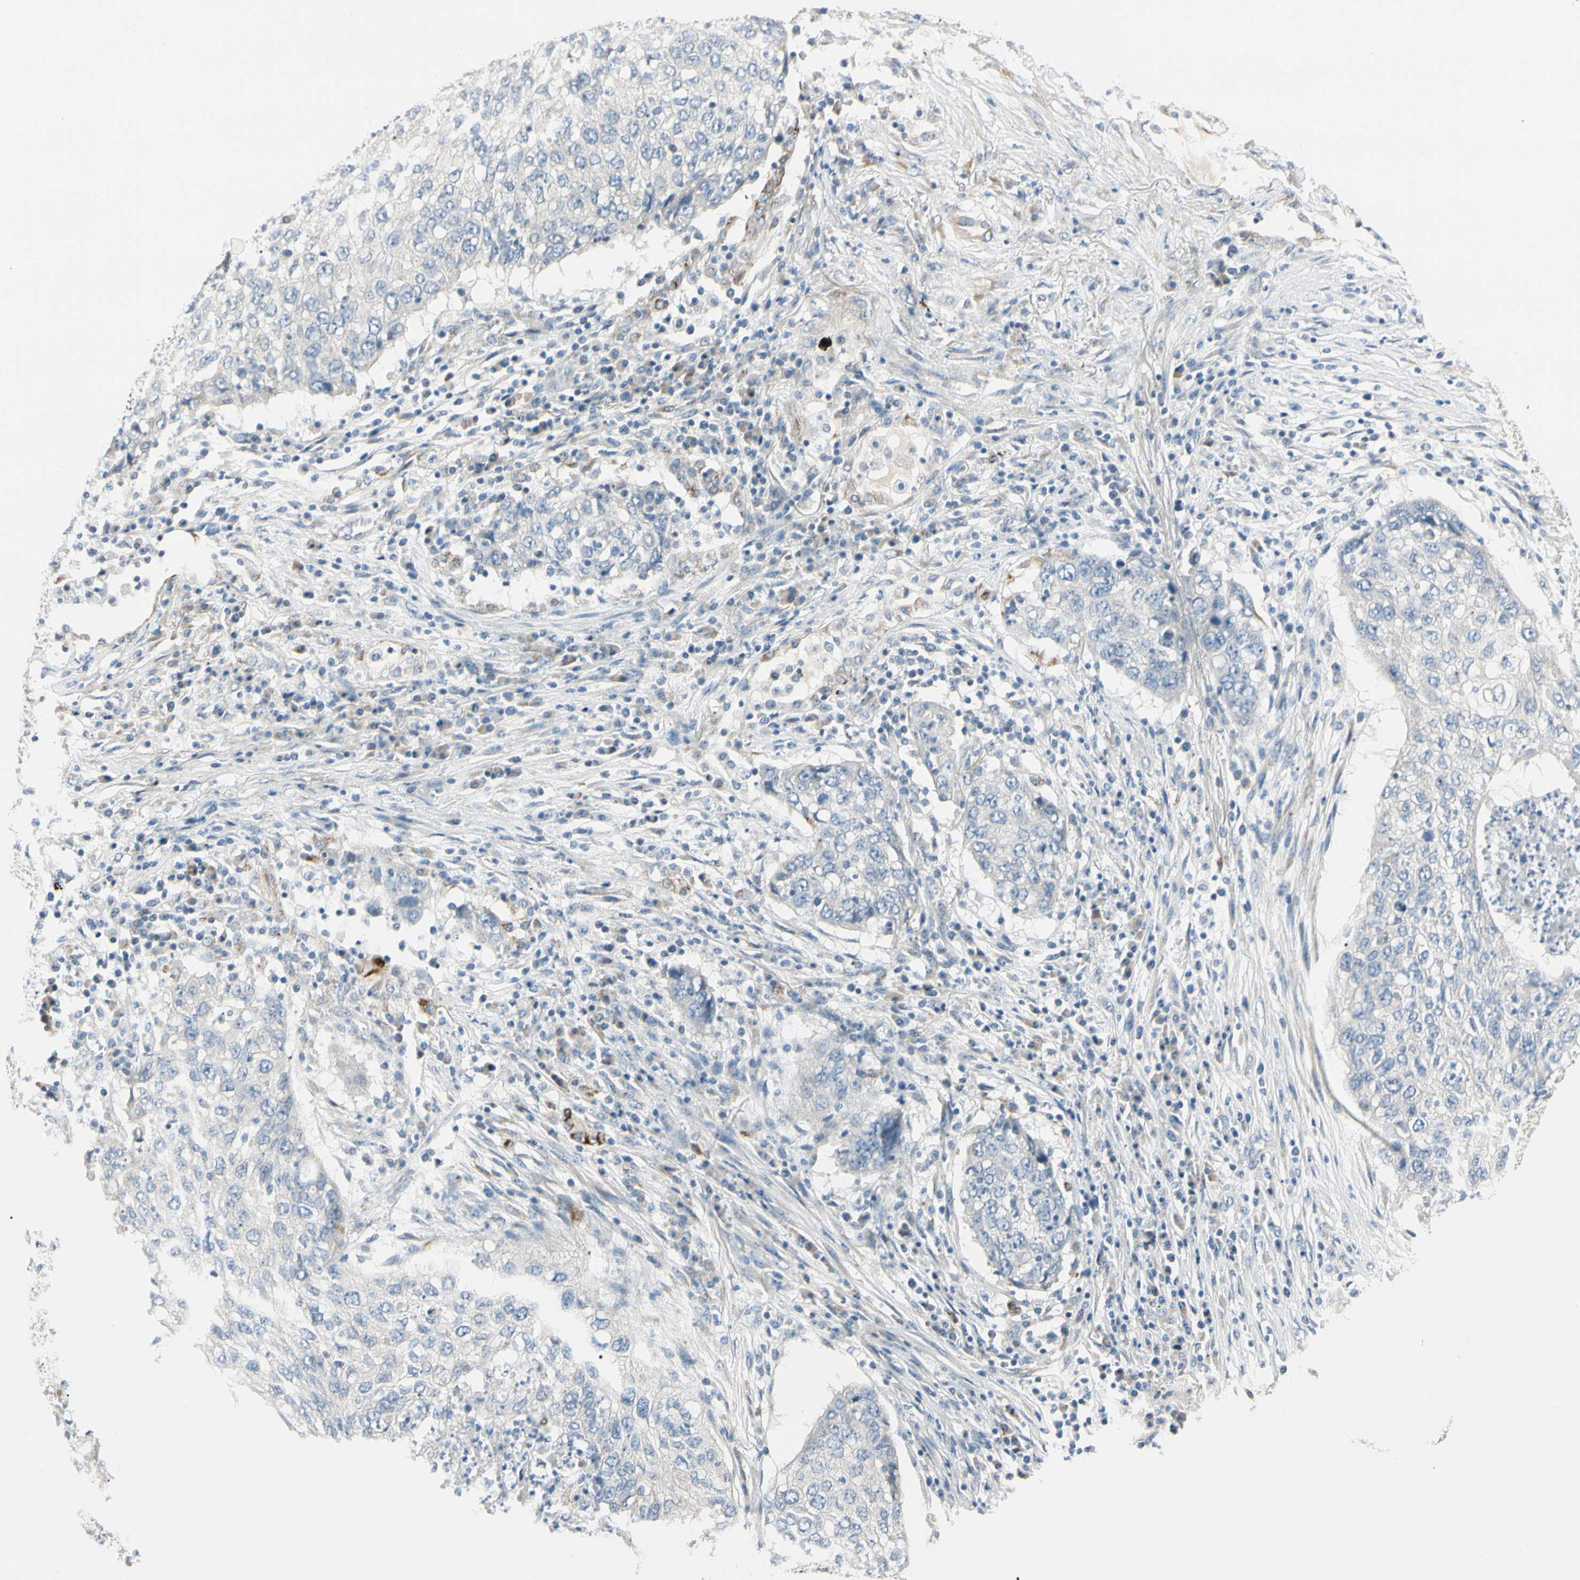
{"staining": {"intensity": "negative", "quantity": "none", "location": "none"}, "tissue": "lung cancer", "cell_type": "Tumor cells", "image_type": "cancer", "snomed": [{"axis": "morphology", "description": "Squamous cell carcinoma, NOS"}, {"axis": "topography", "description": "Lung"}], "caption": "High magnification brightfield microscopy of lung cancer (squamous cell carcinoma) stained with DAB (brown) and counterstained with hematoxylin (blue): tumor cells show no significant expression.", "gene": "DUSP12", "patient": {"sex": "female", "age": 63}}